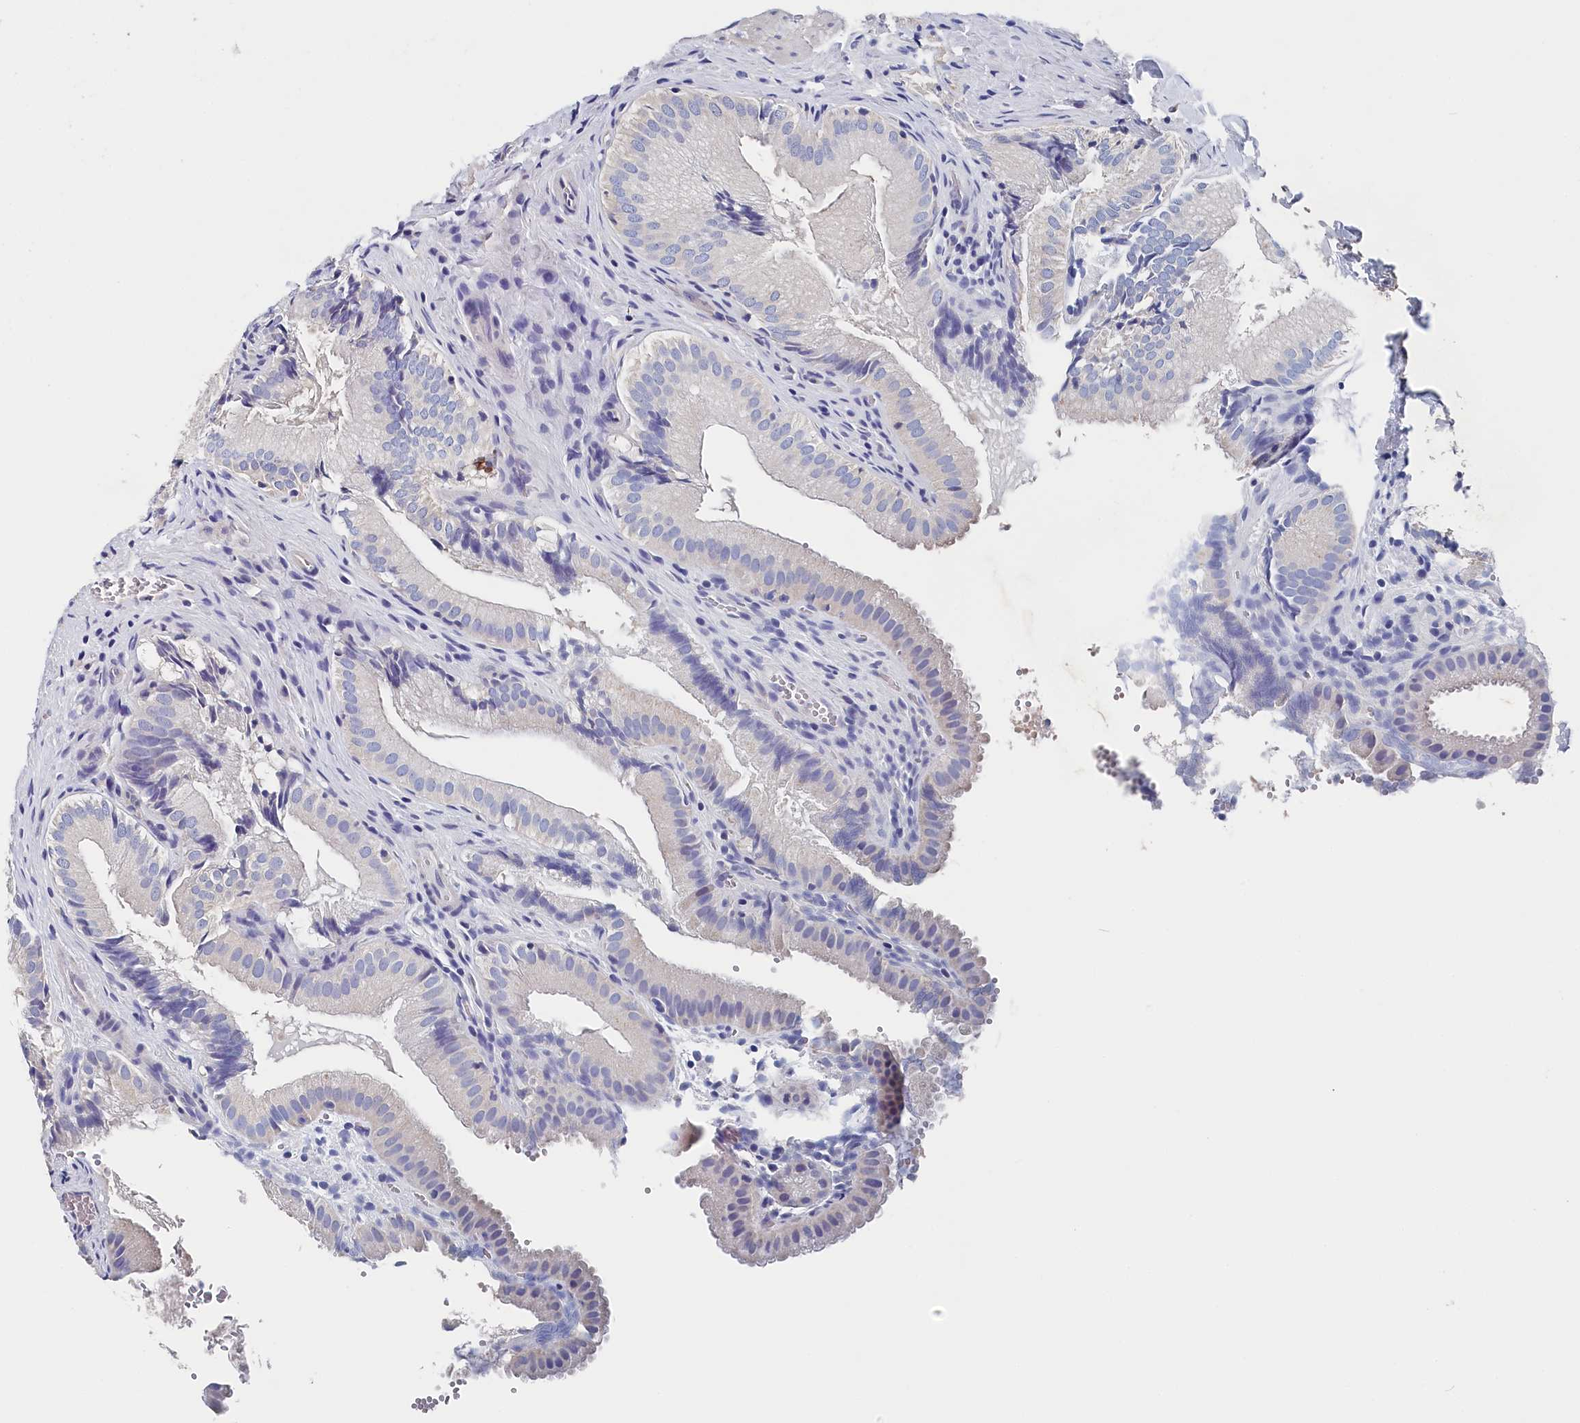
{"staining": {"intensity": "negative", "quantity": "none", "location": "none"}, "tissue": "gallbladder", "cell_type": "Glandular cells", "image_type": "normal", "snomed": [{"axis": "morphology", "description": "Normal tissue, NOS"}, {"axis": "topography", "description": "Gallbladder"}], "caption": "Immunohistochemical staining of normal human gallbladder exhibits no significant positivity in glandular cells.", "gene": "BHMT", "patient": {"sex": "female", "age": 30}}